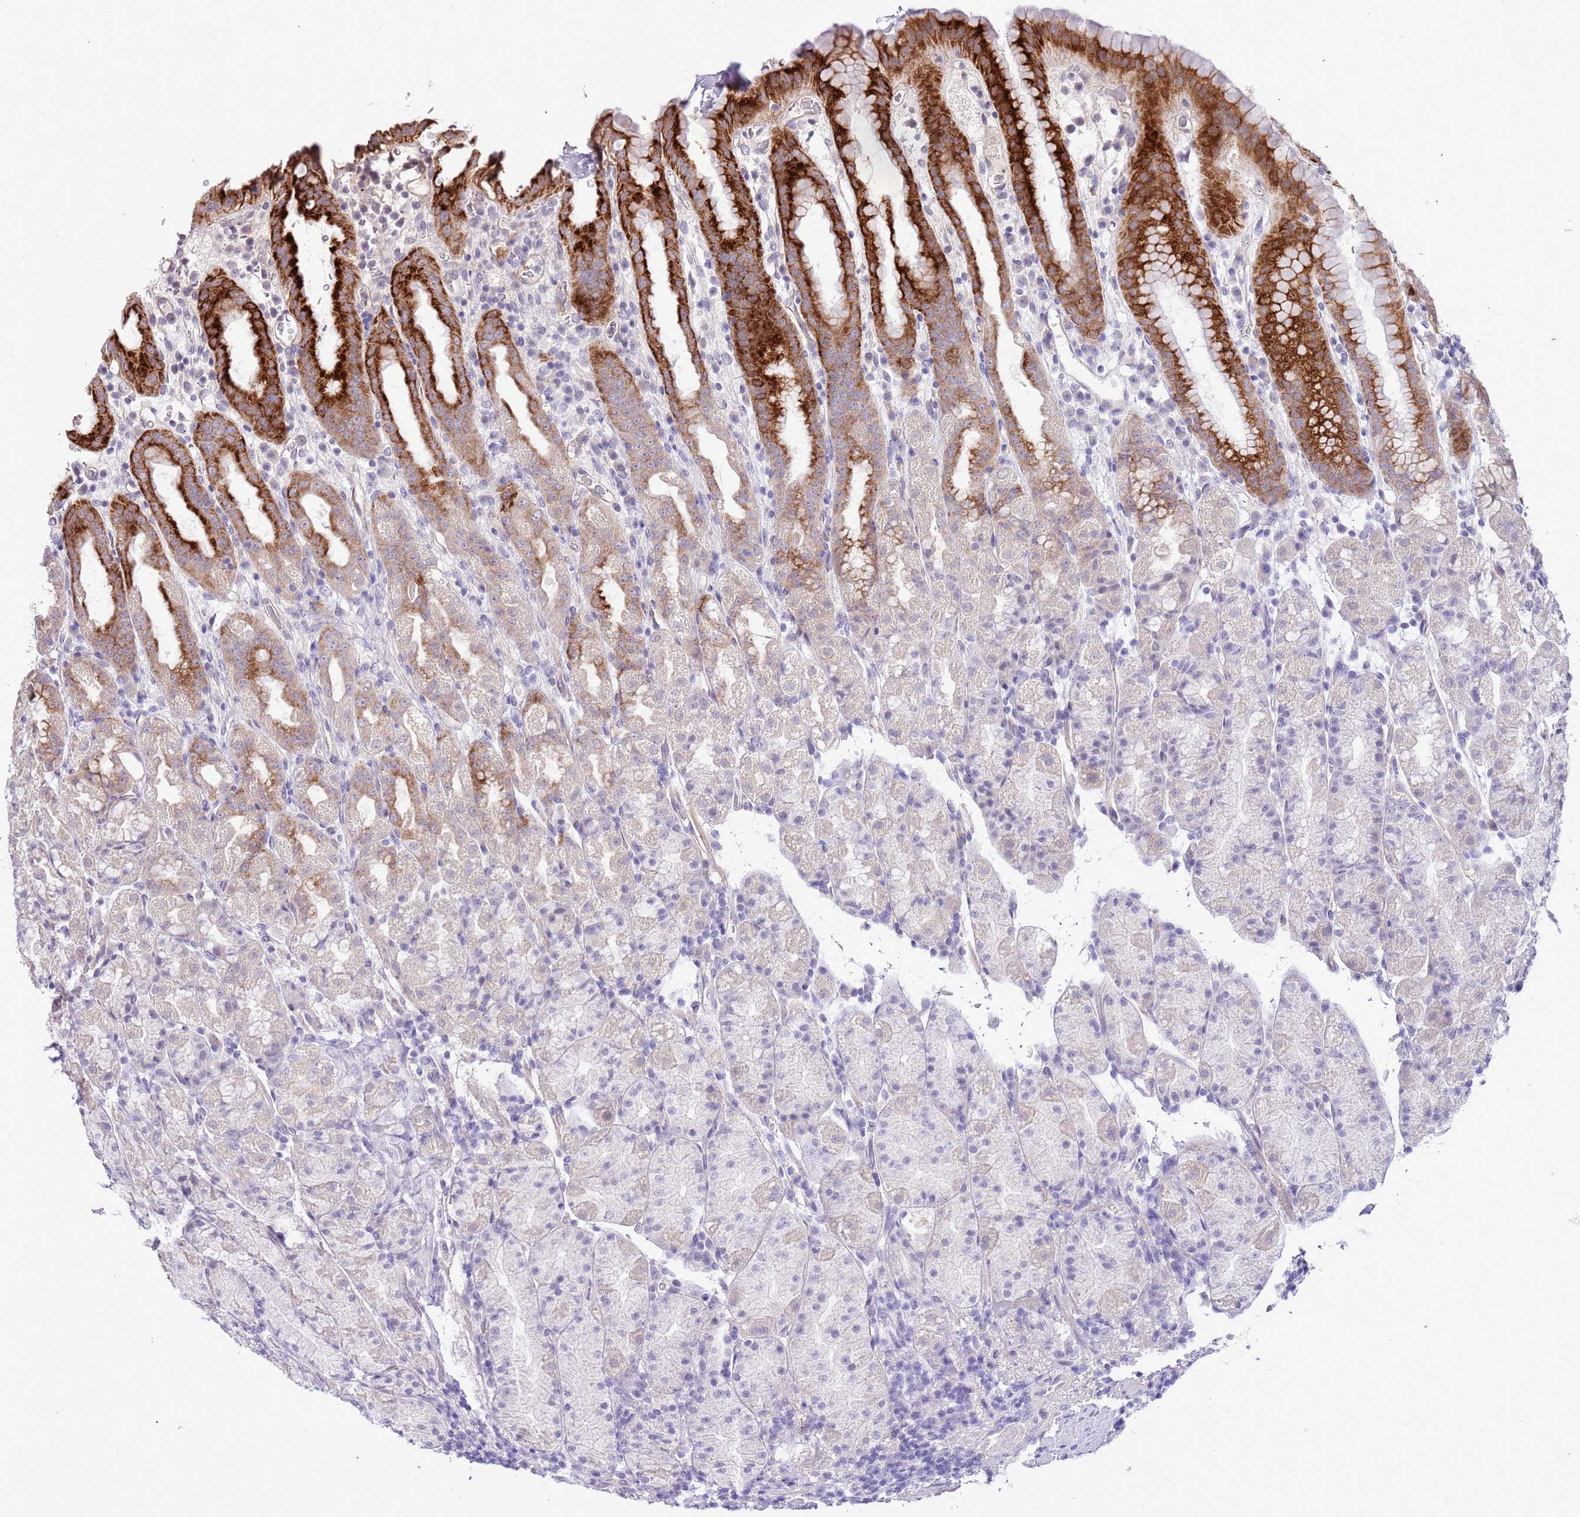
{"staining": {"intensity": "strong", "quantity": "25%-75%", "location": "cytoplasmic/membranous"}, "tissue": "stomach", "cell_type": "Glandular cells", "image_type": "normal", "snomed": [{"axis": "morphology", "description": "Normal tissue, NOS"}, {"axis": "topography", "description": "Stomach, upper"}, {"axis": "topography", "description": "Stomach, lower"}, {"axis": "topography", "description": "Small intestine"}], "caption": "Immunohistochemical staining of benign human stomach reveals 25%-75% levels of strong cytoplasmic/membranous protein positivity in approximately 25%-75% of glandular cells.", "gene": "MIDN", "patient": {"sex": "male", "age": 68}}